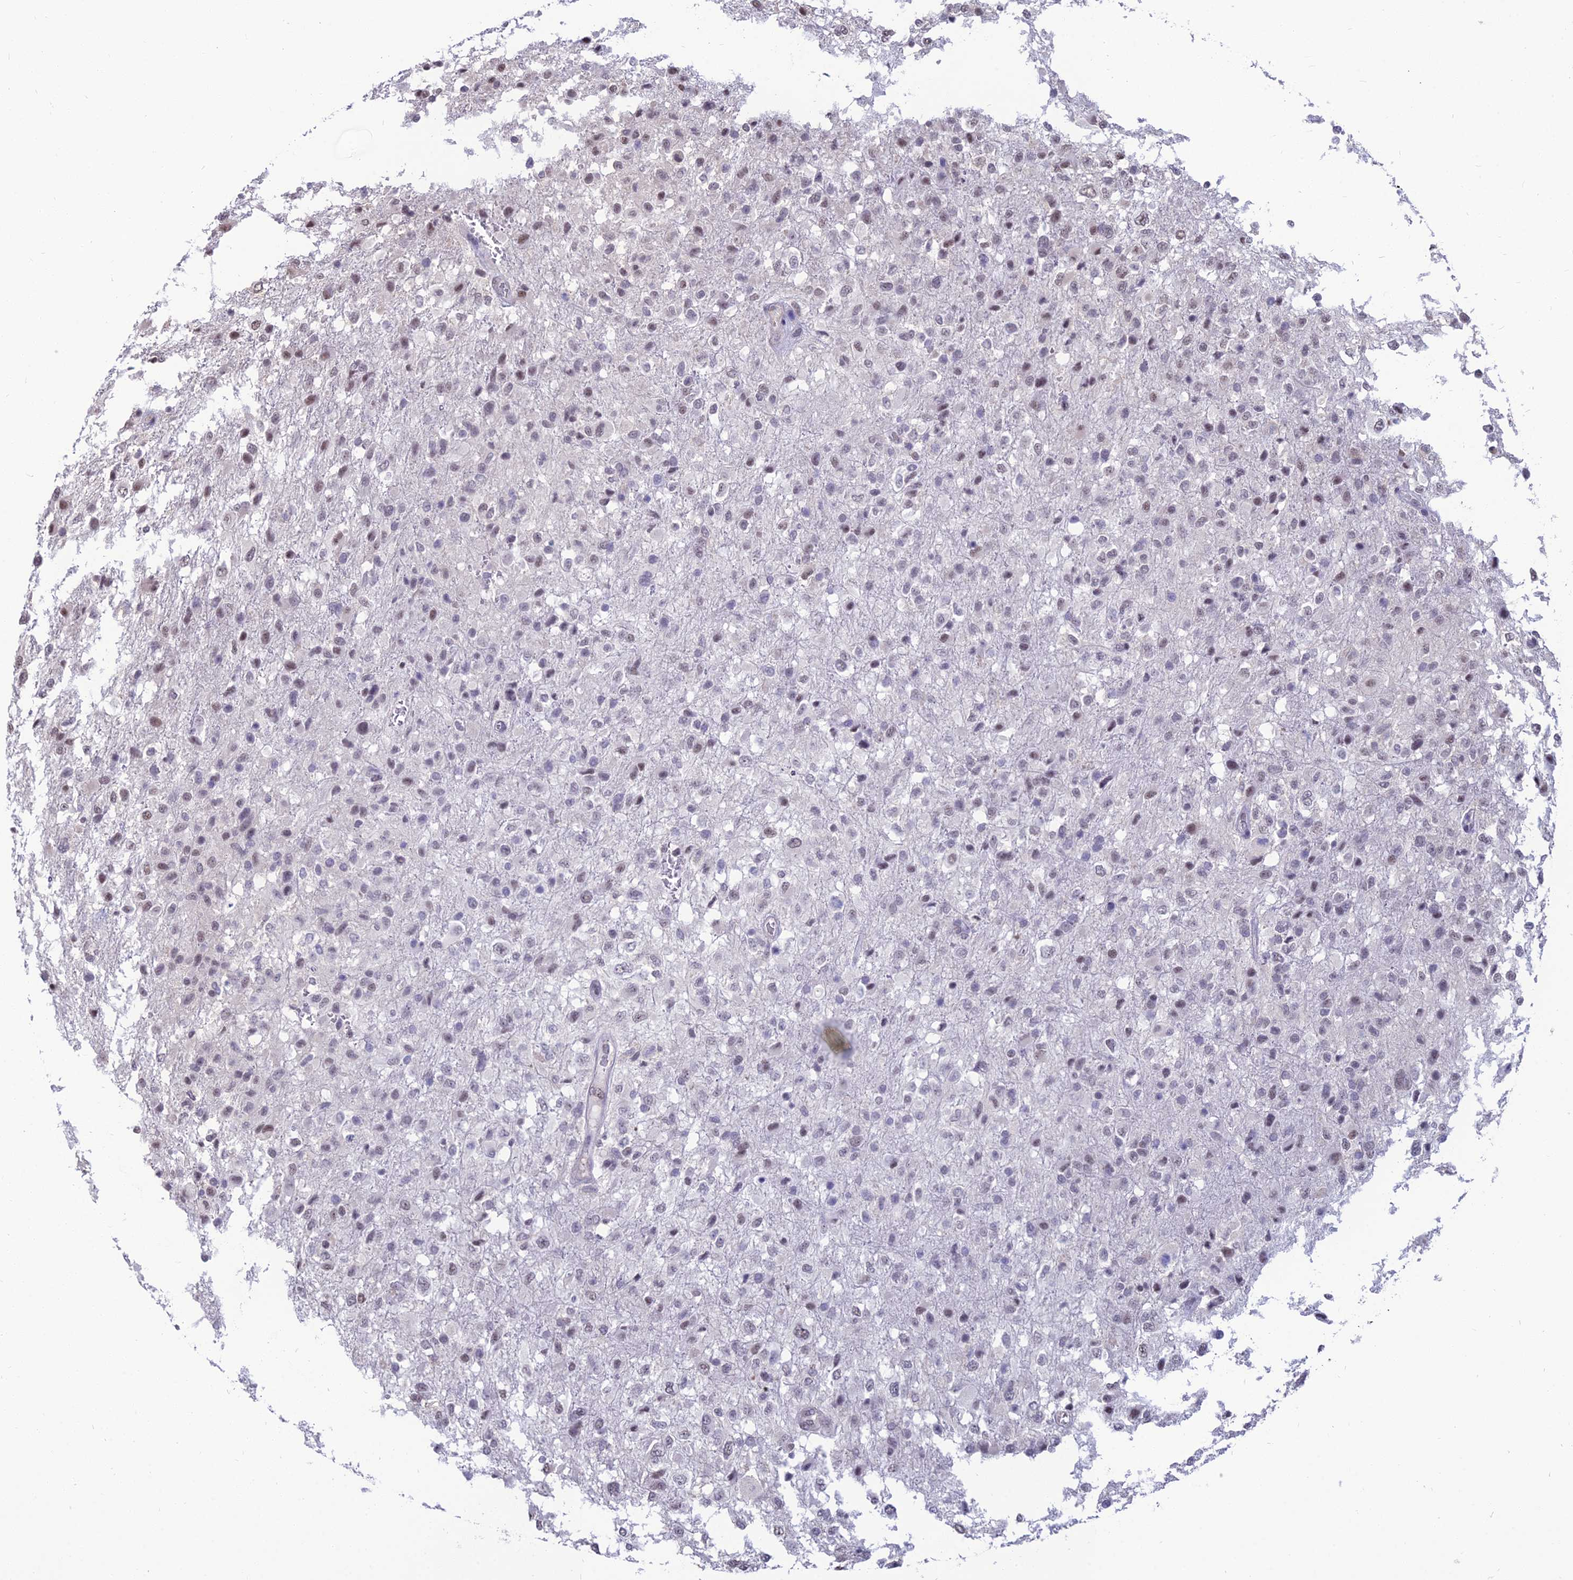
{"staining": {"intensity": "weak", "quantity": "<25%", "location": "nuclear"}, "tissue": "glioma", "cell_type": "Tumor cells", "image_type": "cancer", "snomed": [{"axis": "morphology", "description": "Glioma, malignant, High grade"}, {"axis": "topography", "description": "Brain"}], "caption": "Immunohistochemistry (IHC) of glioma demonstrates no positivity in tumor cells. (DAB IHC visualized using brightfield microscopy, high magnification).", "gene": "SRSF7", "patient": {"sex": "female", "age": 74}}